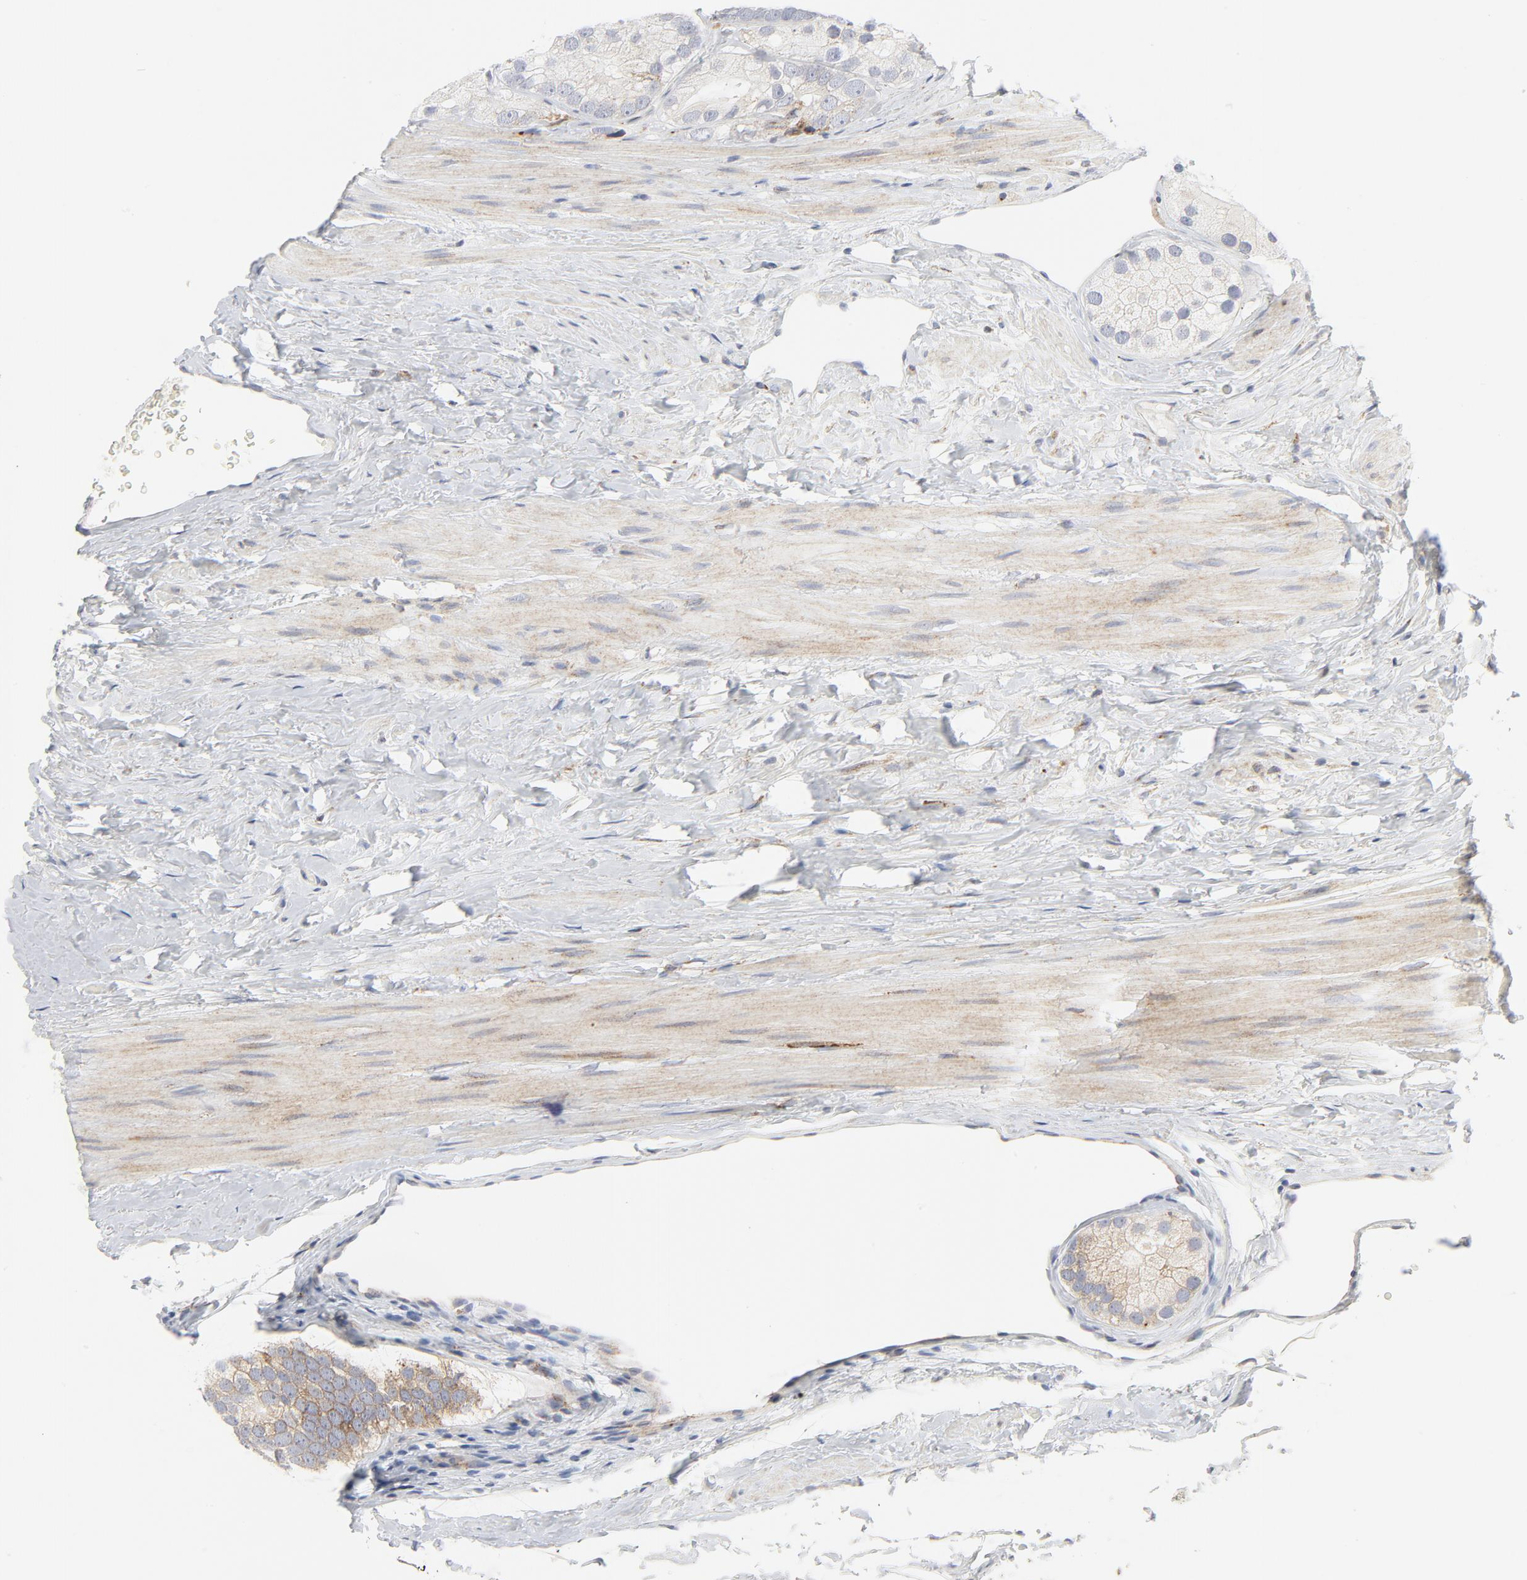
{"staining": {"intensity": "weak", "quantity": "25%-75%", "location": "cytoplasmic/membranous"}, "tissue": "prostate cancer", "cell_type": "Tumor cells", "image_type": "cancer", "snomed": [{"axis": "morphology", "description": "Adenocarcinoma, Low grade"}, {"axis": "topography", "description": "Prostate"}], "caption": "Immunohistochemical staining of prostate cancer (low-grade adenocarcinoma) shows low levels of weak cytoplasmic/membranous protein expression in about 25%-75% of tumor cells.", "gene": "LRP6", "patient": {"sex": "male", "age": 69}}